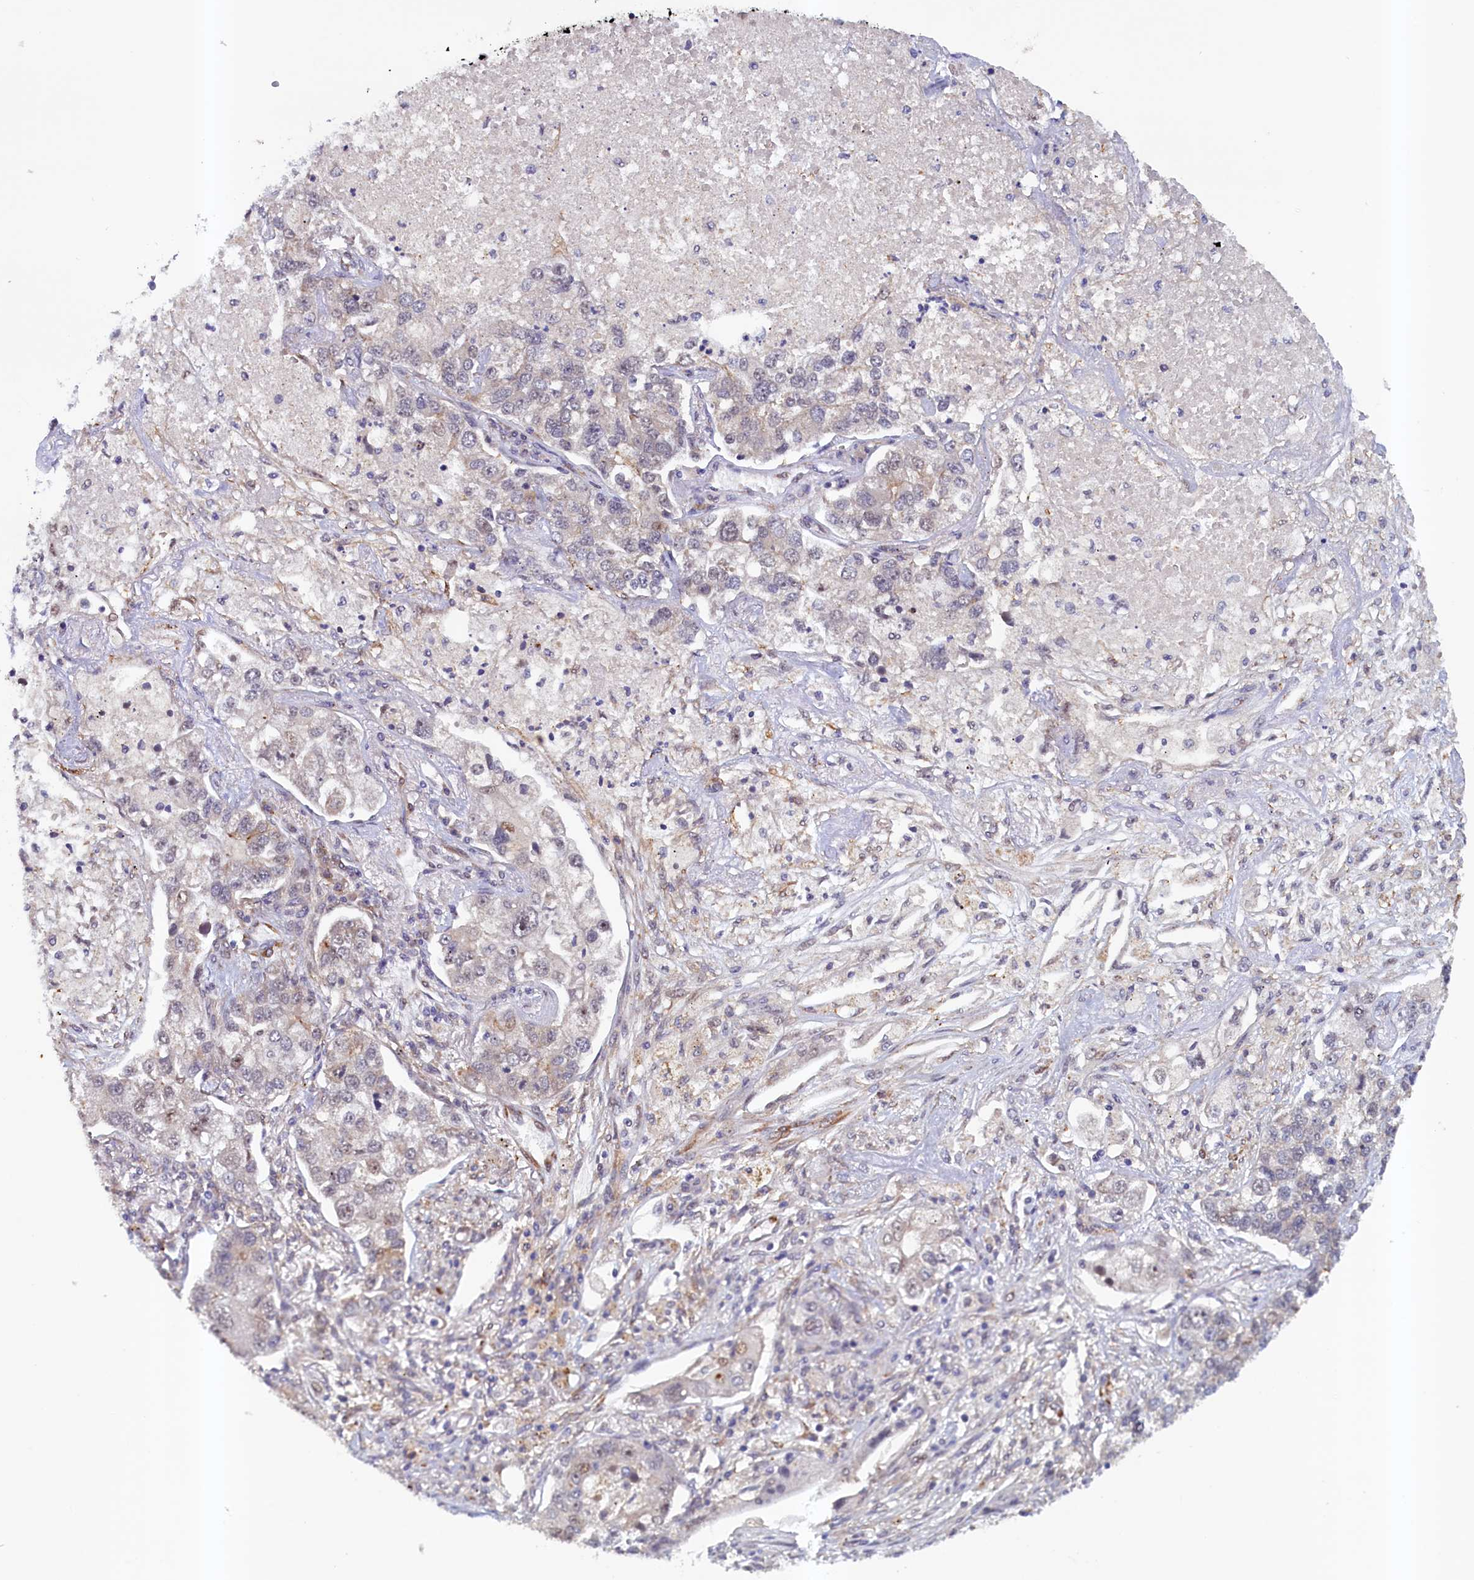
{"staining": {"intensity": "weak", "quantity": "<25%", "location": "nuclear"}, "tissue": "lung cancer", "cell_type": "Tumor cells", "image_type": "cancer", "snomed": [{"axis": "morphology", "description": "Adenocarcinoma, NOS"}, {"axis": "topography", "description": "Lung"}], "caption": "Immunohistochemistry (IHC) image of adenocarcinoma (lung) stained for a protein (brown), which displays no positivity in tumor cells.", "gene": "PACSIN3", "patient": {"sex": "male", "age": 49}}